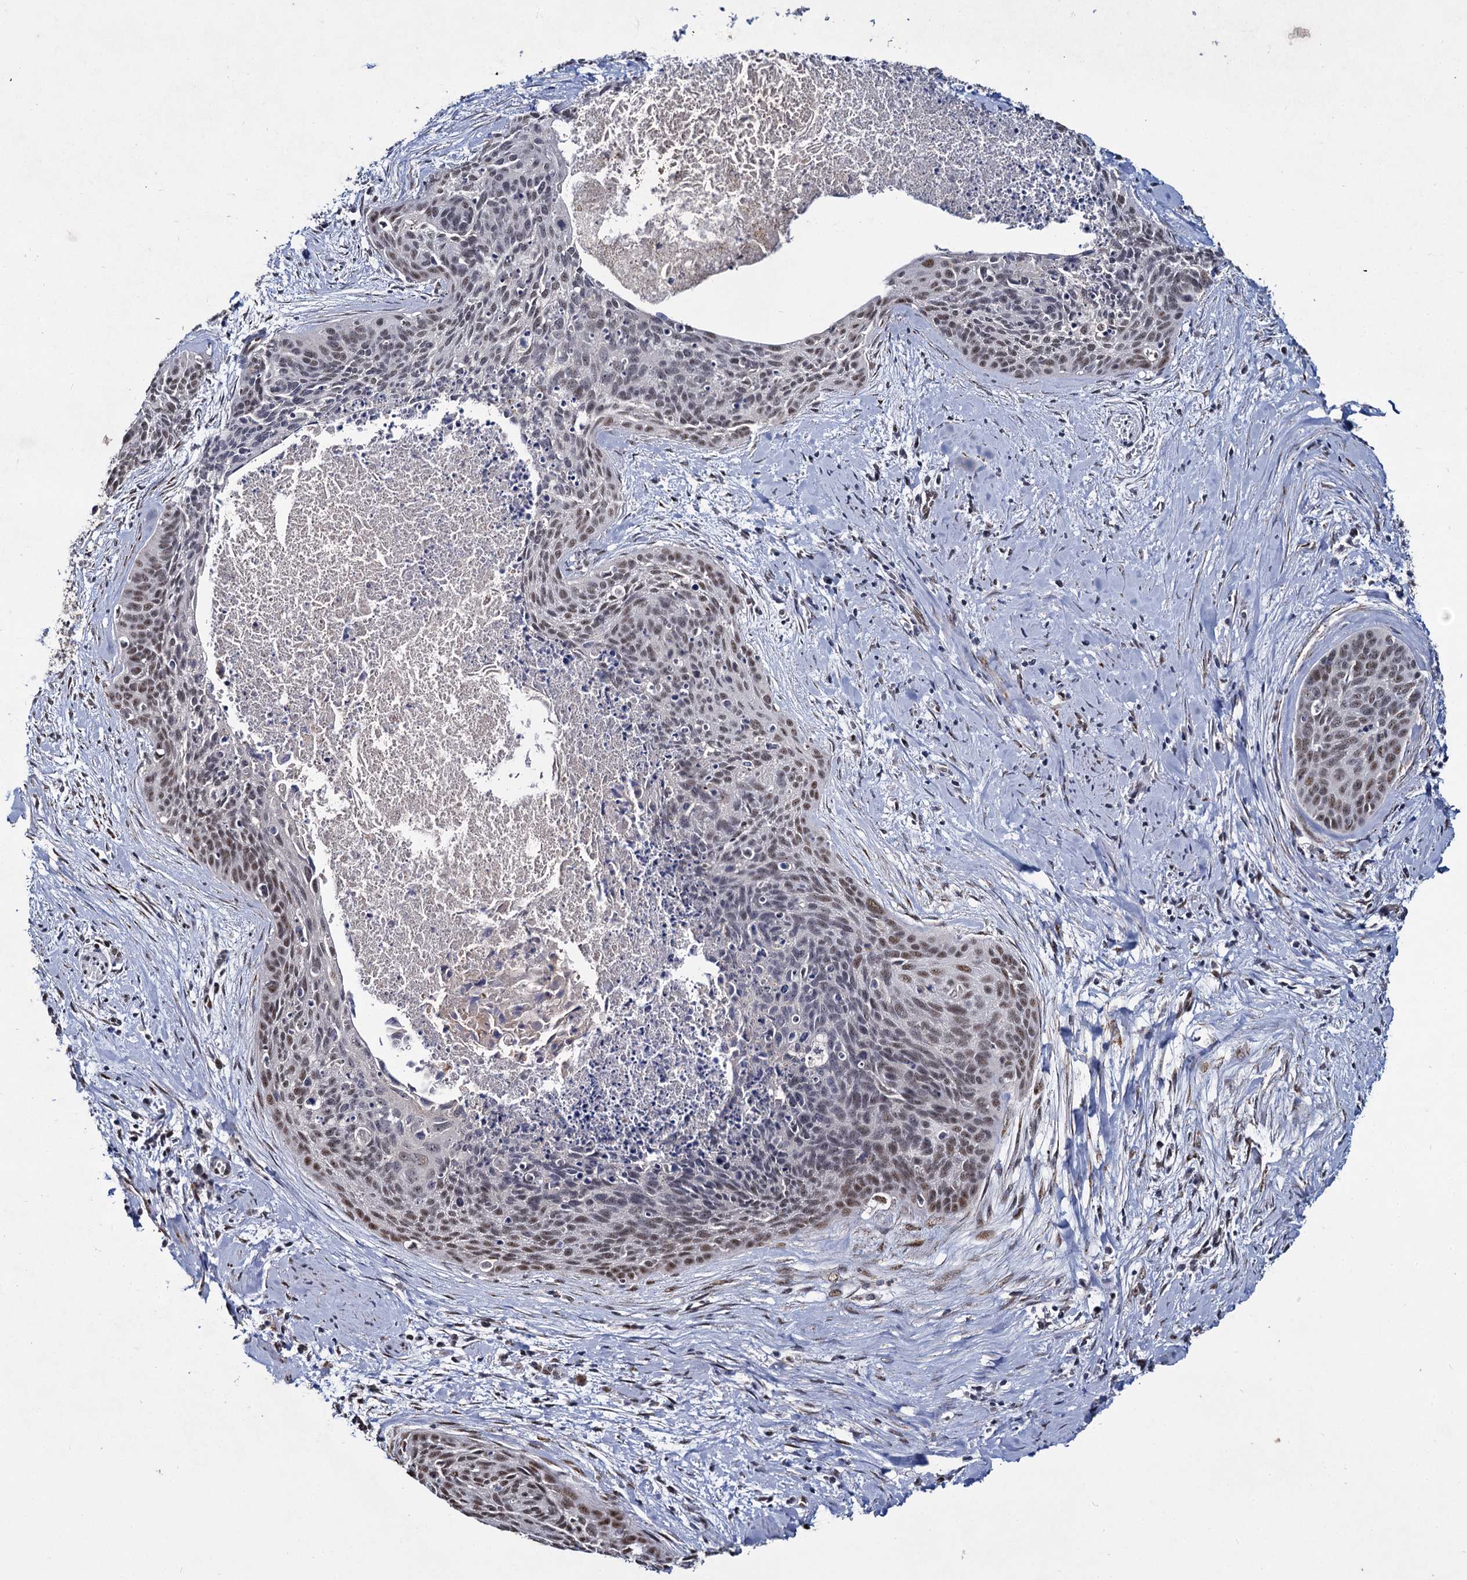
{"staining": {"intensity": "moderate", "quantity": "25%-75%", "location": "nuclear"}, "tissue": "cervical cancer", "cell_type": "Tumor cells", "image_type": "cancer", "snomed": [{"axis": "morphology", "description": "Squamous cell carcinoma, NOS"}, {"axis": "topography", "description": "Cervix"}], "caption": "Squamous cell carcinoma (cervical) tissue exhibits moderate nuclear staining in approximately 25%-75% of tumor cells", "gene": "RPUSD4", "patient": {"sex": "female", "age": 55}}